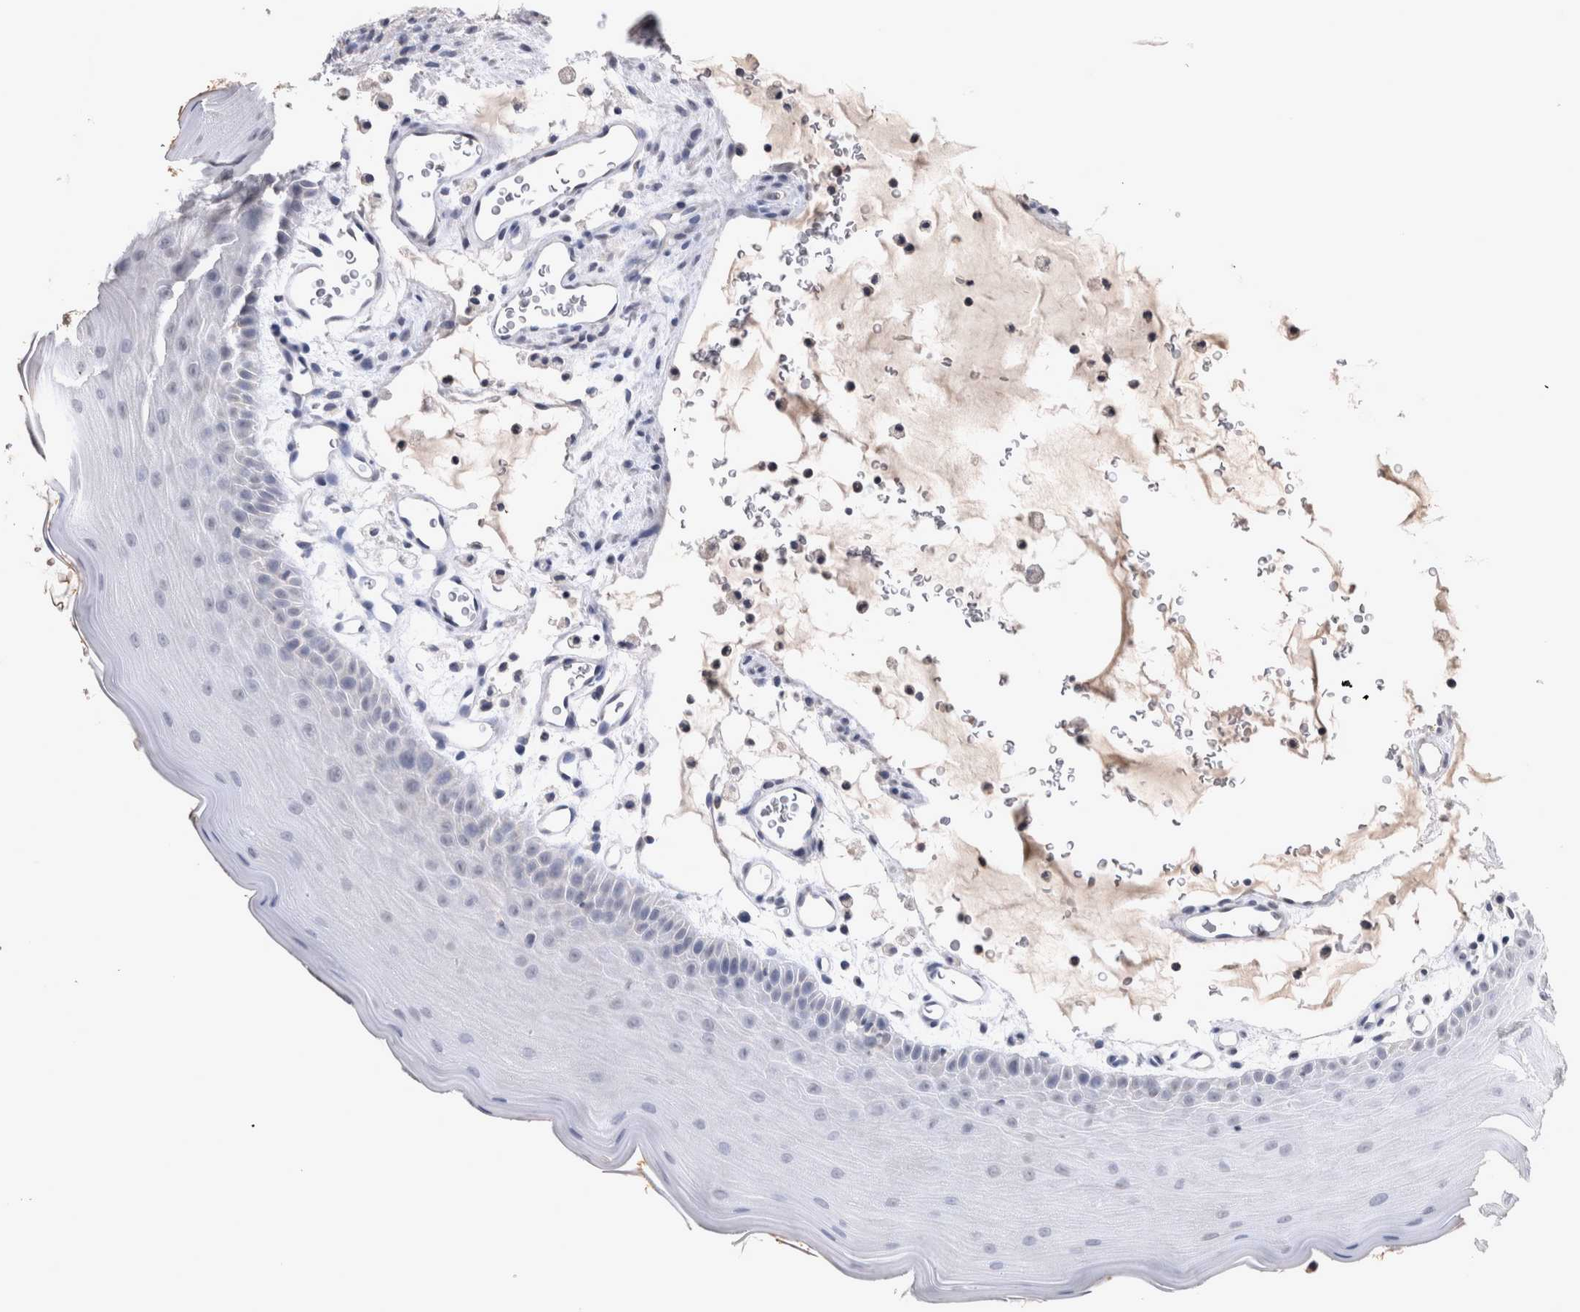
{"staining": {"intensity": "negative", "quantity": "none", "location": "none"}, "tissue": "oral mucosa", "cell_type": "Squamous epithelial cells", "image_type": "normal", "snomed": [{"axis": "morphology", "description": "Normal tissue, NOS"}, {"axis": "topography", "description": "Oral tissue"}], "caption": "The image shows no staining of squamous epithelial cells in unremarkable oral mucosa. Brightfield microscopy of immunohistochemistry stained with DAB (3,3'-diaminobenzidine) (brown) and hematoxylin (blue), captured at high magnification.", "gene": "WNT7A", "patient": {"sex": "male", "age": 13}}